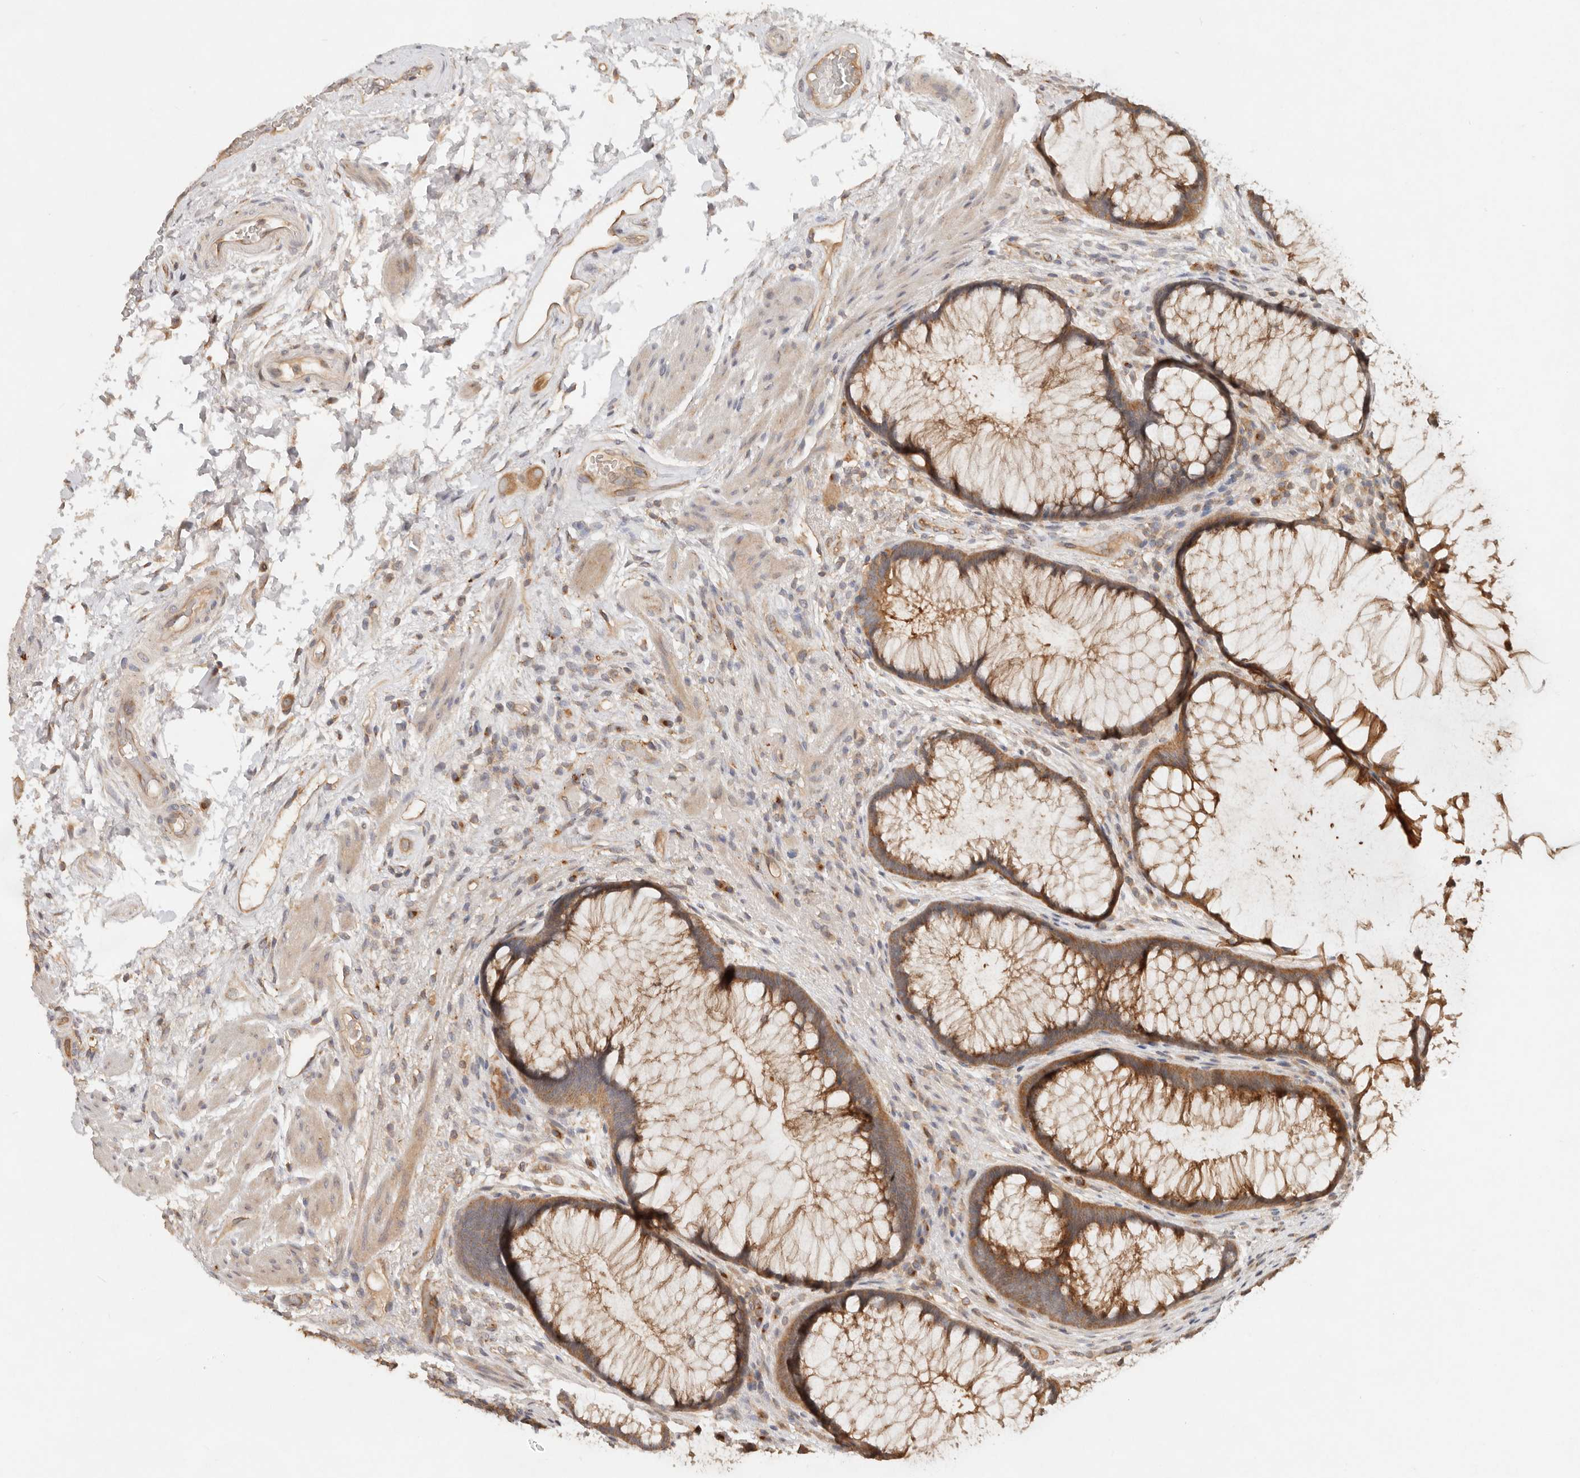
{"staining": {"intensity": "moderate", "quantity": ">75%", "location": "cytoplasmic/membranous"}, "tissue": "rectum", "cell_type": "Glandular cells", "image_type": "normal", "snomed": [{"axis": "morphology", "description": "Normal tissue, NOS"}, {"axis": "topography", "description": "Rectum"}], "caption": "Immunohistochemical staining of unremarkable human rectum displays medium levels of moderate cytoplasmic/membranous positivity in approximately >75% of glandular cells. (Stains: DAB (3,3'-diaminobenzidine) in brown, nuclei in blue, Microscopy: brightfield microscopy at high magnification).", "gene": "HECTD3", "patient": {"sex": "male", "age": 51}}